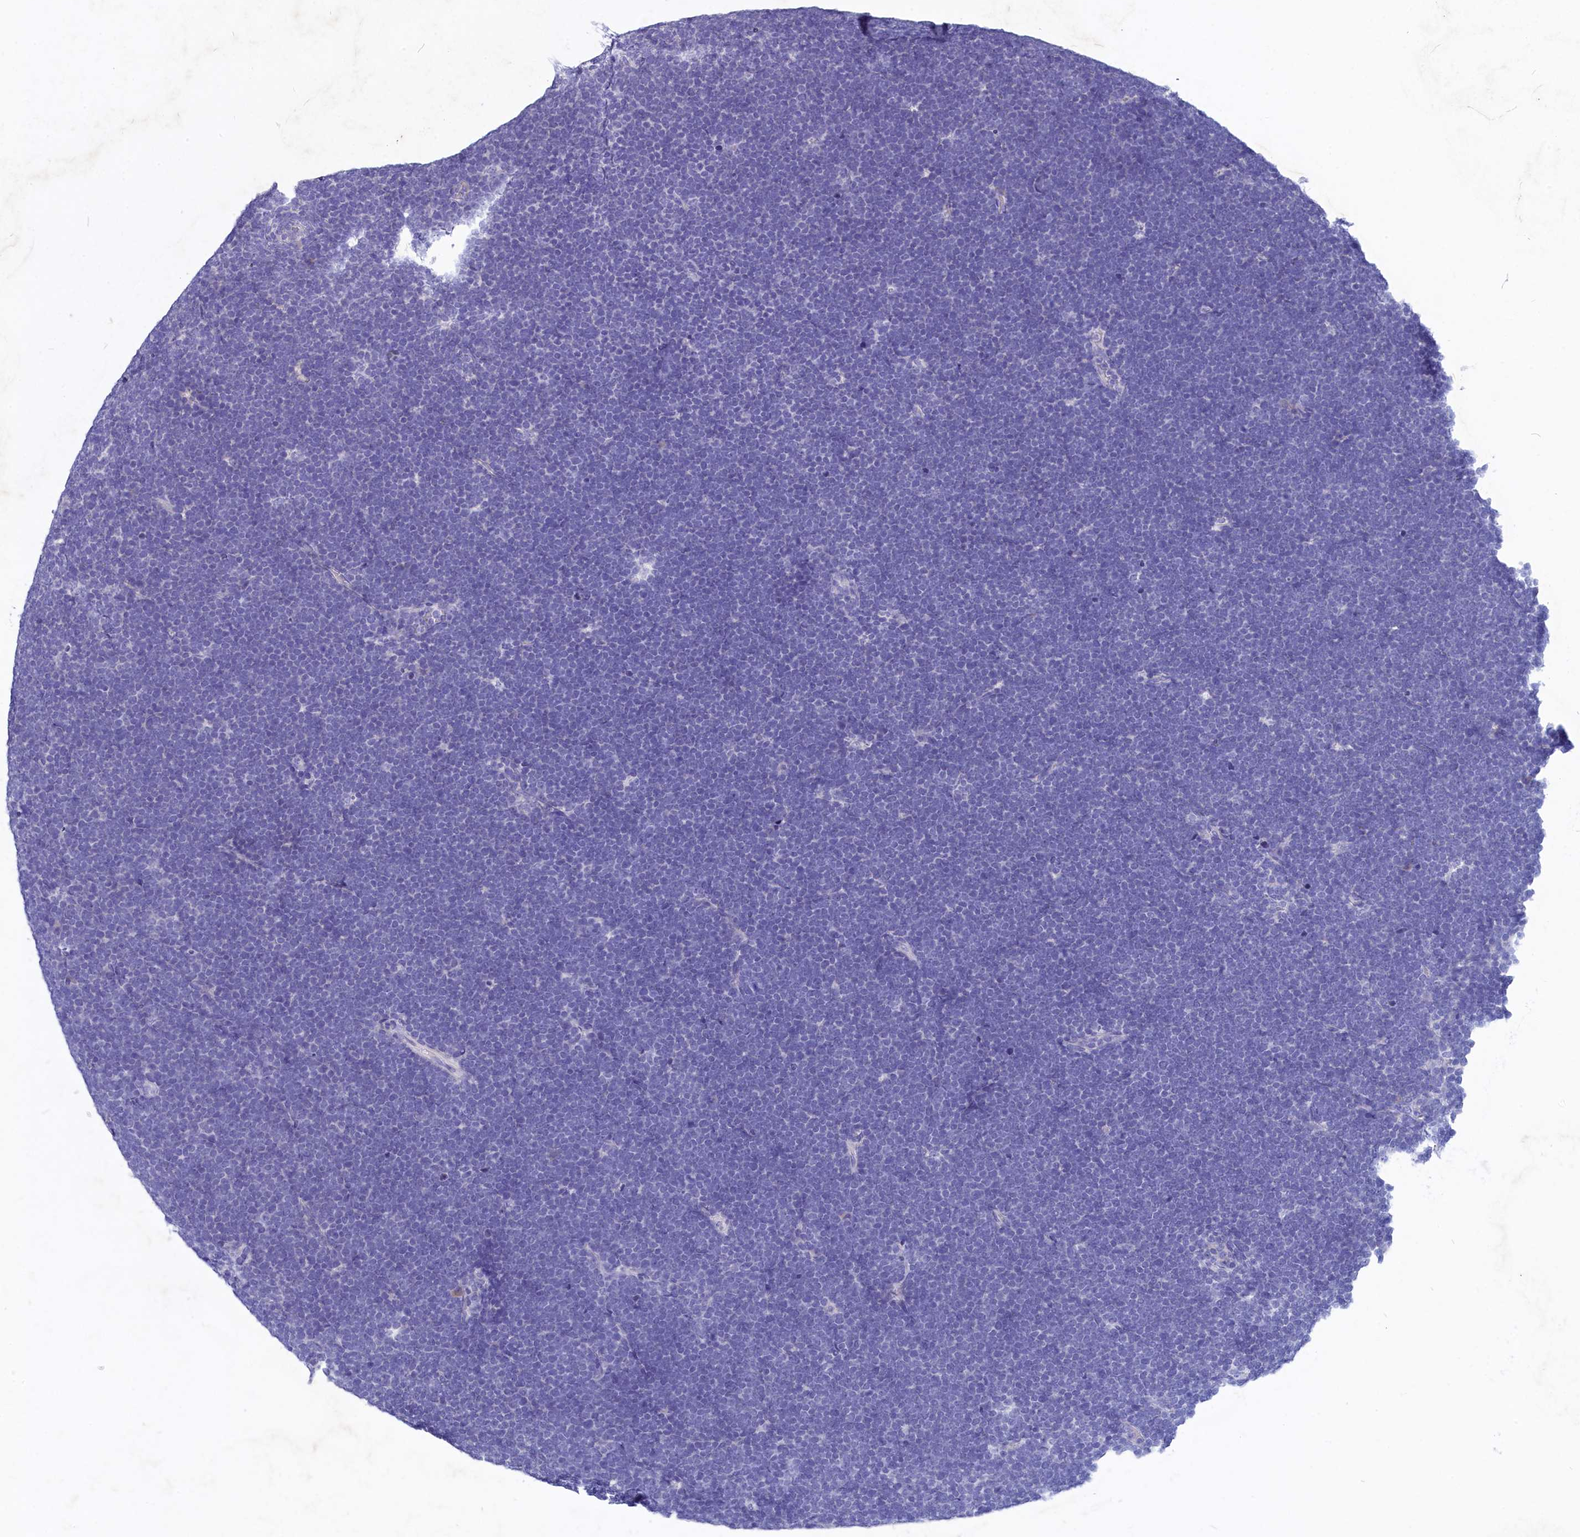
{"staining": {"intensity": "negative", "quantity": "none", "location": "none"}, "tissue": "lymphoma", "cell_type": "Tumor cells", "image_type": "cancer", "snomed": [{"axis": "morphology", "description": "Malignant lymphoma, non-Hodgkin's type, High grade"}, {"axis": "topography", "description": "Lymph node"}], "caption": "The photomicrograph reveals no staining of tumor cells in malignant lymphoma, non-Hodgkin's type (high-grade).", "gene": "DEFB119", "patient": {"sex": "male", "age": 13}}